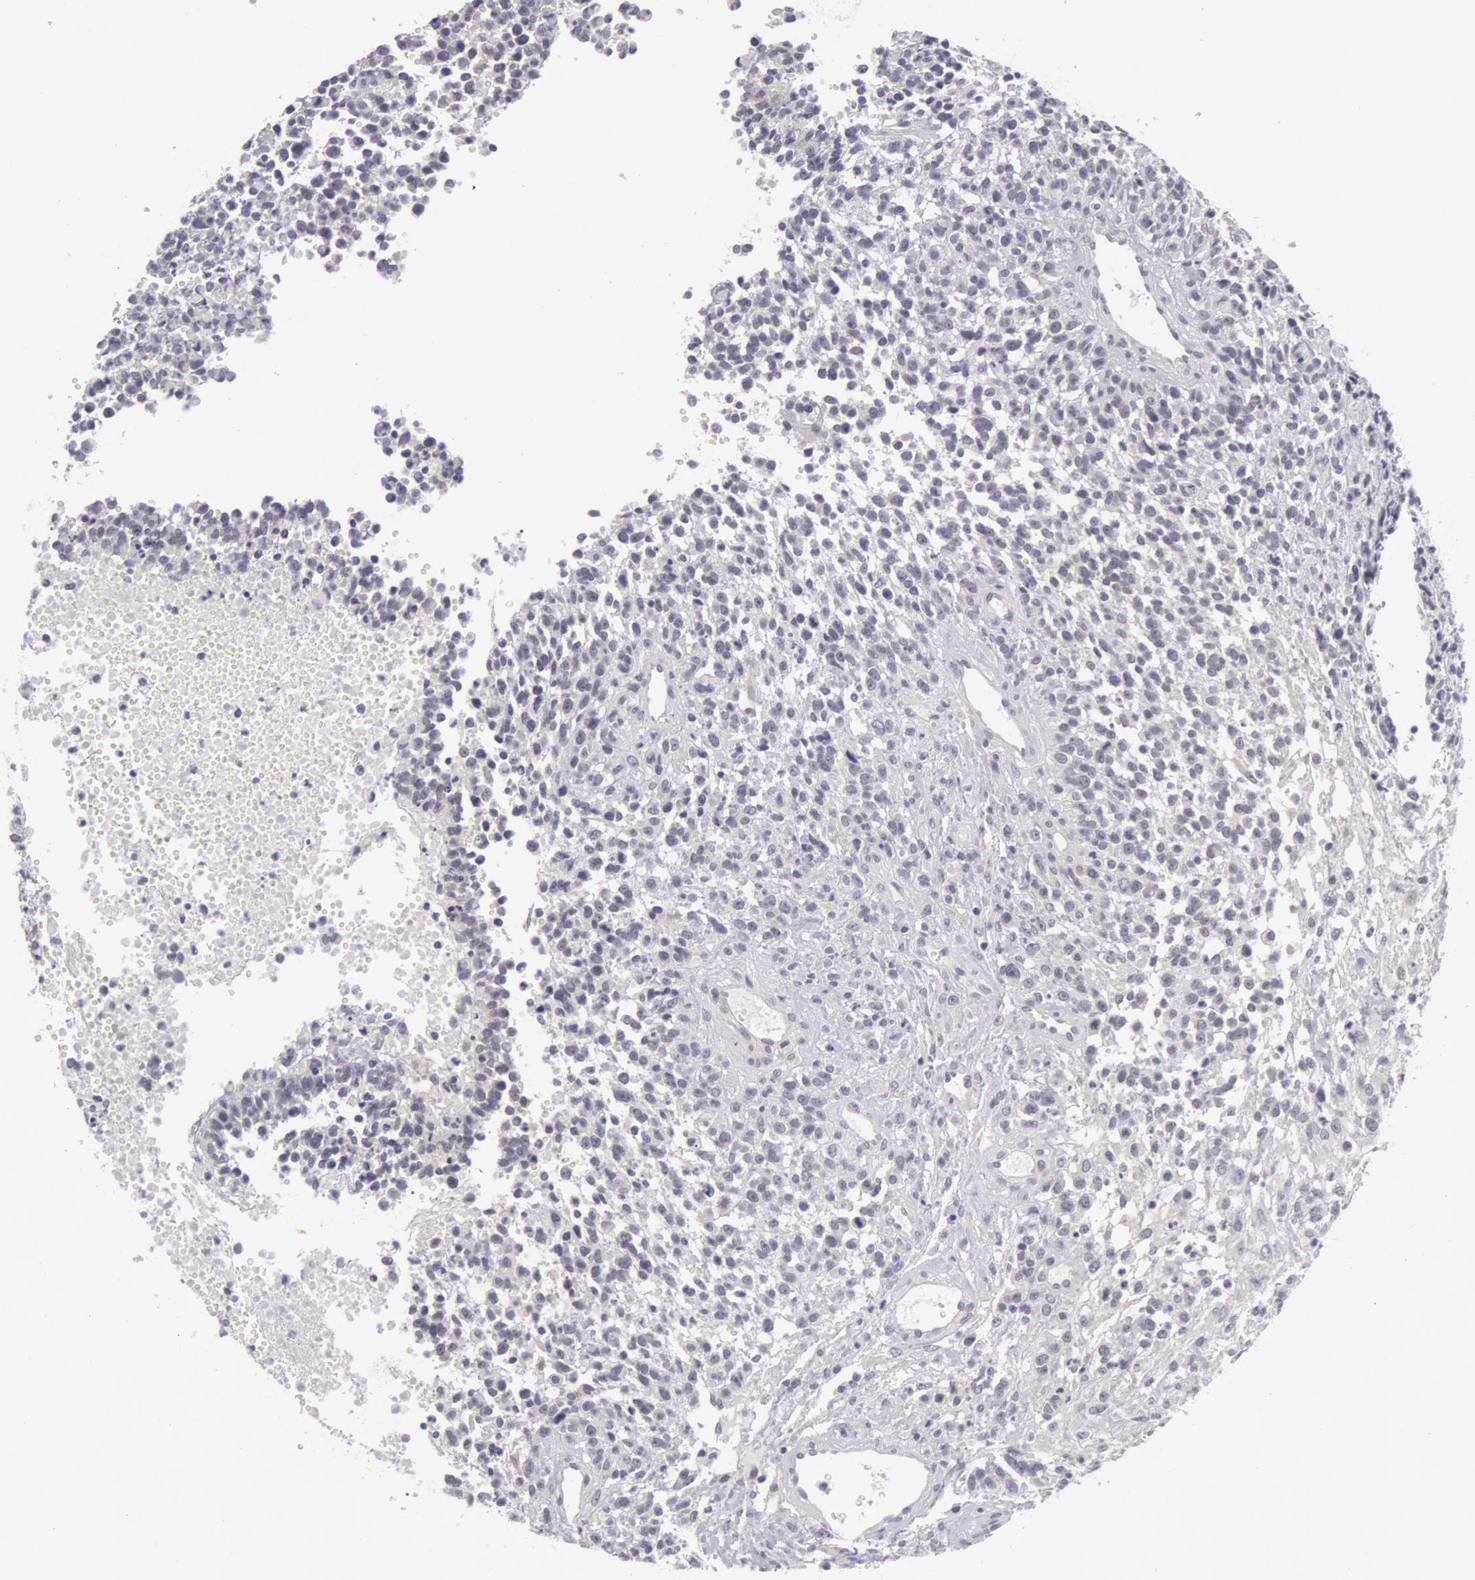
{"staining": {"intensity": "negative", "quantity": "none", "location": "none"}, "tissue": "glioma", "cell_type": "Tumor cells", "image_type": "cancer", "snomed": [{"axis": "morphology", "description": "Glioma, malignant, High grade"}, {"axis": "topography", "description": "Brain"}], "caption": "An immunohistochemistry histopathology image of high-grade glioma (malignant) is shown. There is no staining in tumor cells of high-grade glioma (malignant). (Immunohistochemistry, brightfield microscopy, high magnification).", "gene": "RBMY1F", "patient": {"sex": "male", "age": 66}}